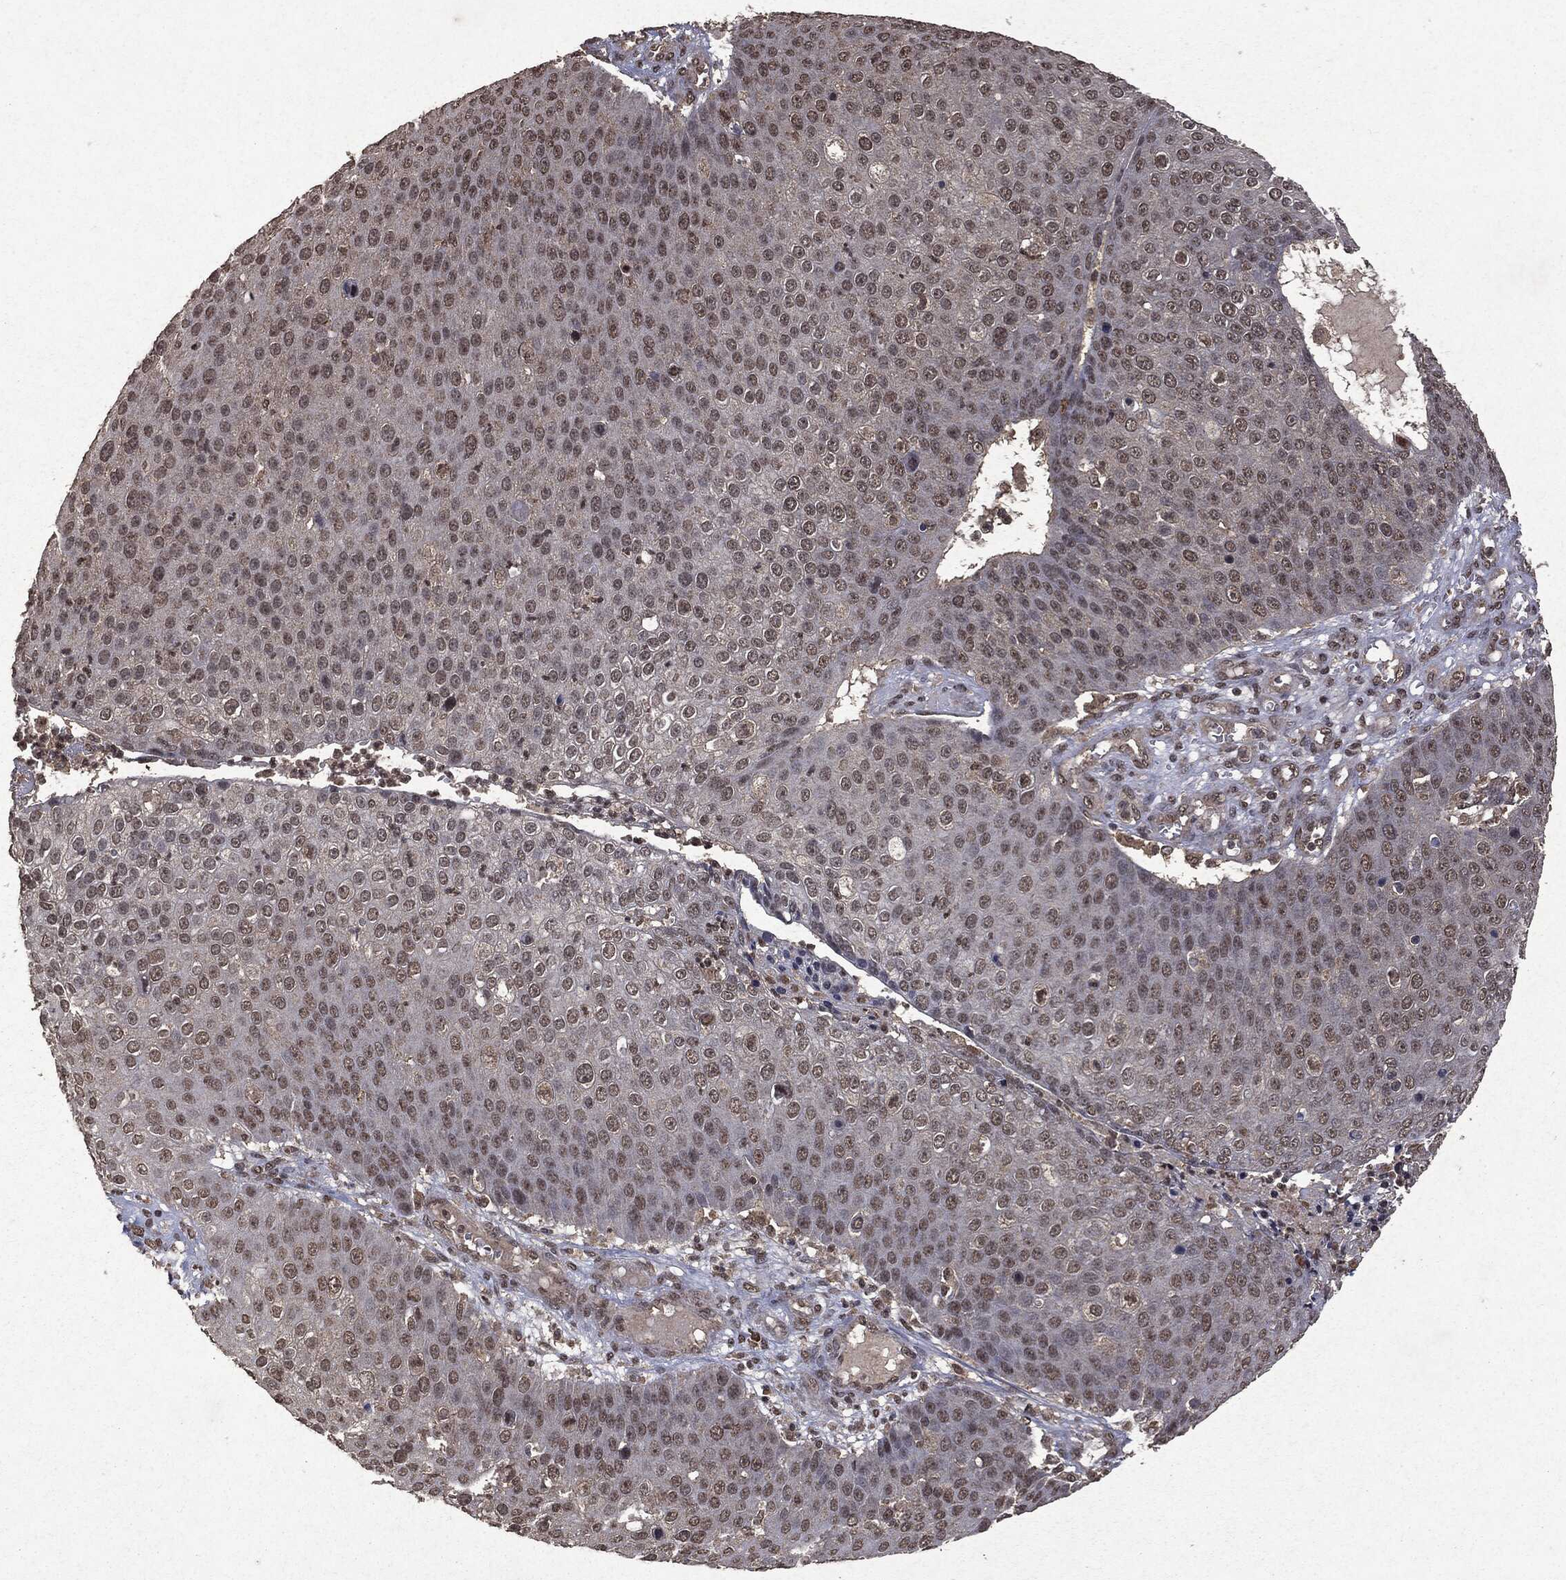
{"staining": {"intensity": "weak", "quantity": "25%-75%", "location": "nuclear"}, "tissue": "skin cancer", "cell_type": "Tumor cells", "image_type": "cancer", "snomed": [{"axis": "morphology", "description": "Squamous cell carcinoma, NOS"}, {"axis": "topography", "description": "Skin"}], "caption": "Human squamous cell carcinoma (skin) stained with a brown dye shows weak nuclear positive expression in approximately 25%-75% of tumor cells.", "gene": "PEBP1", "patient": {"sex": "male", "age": 71}}